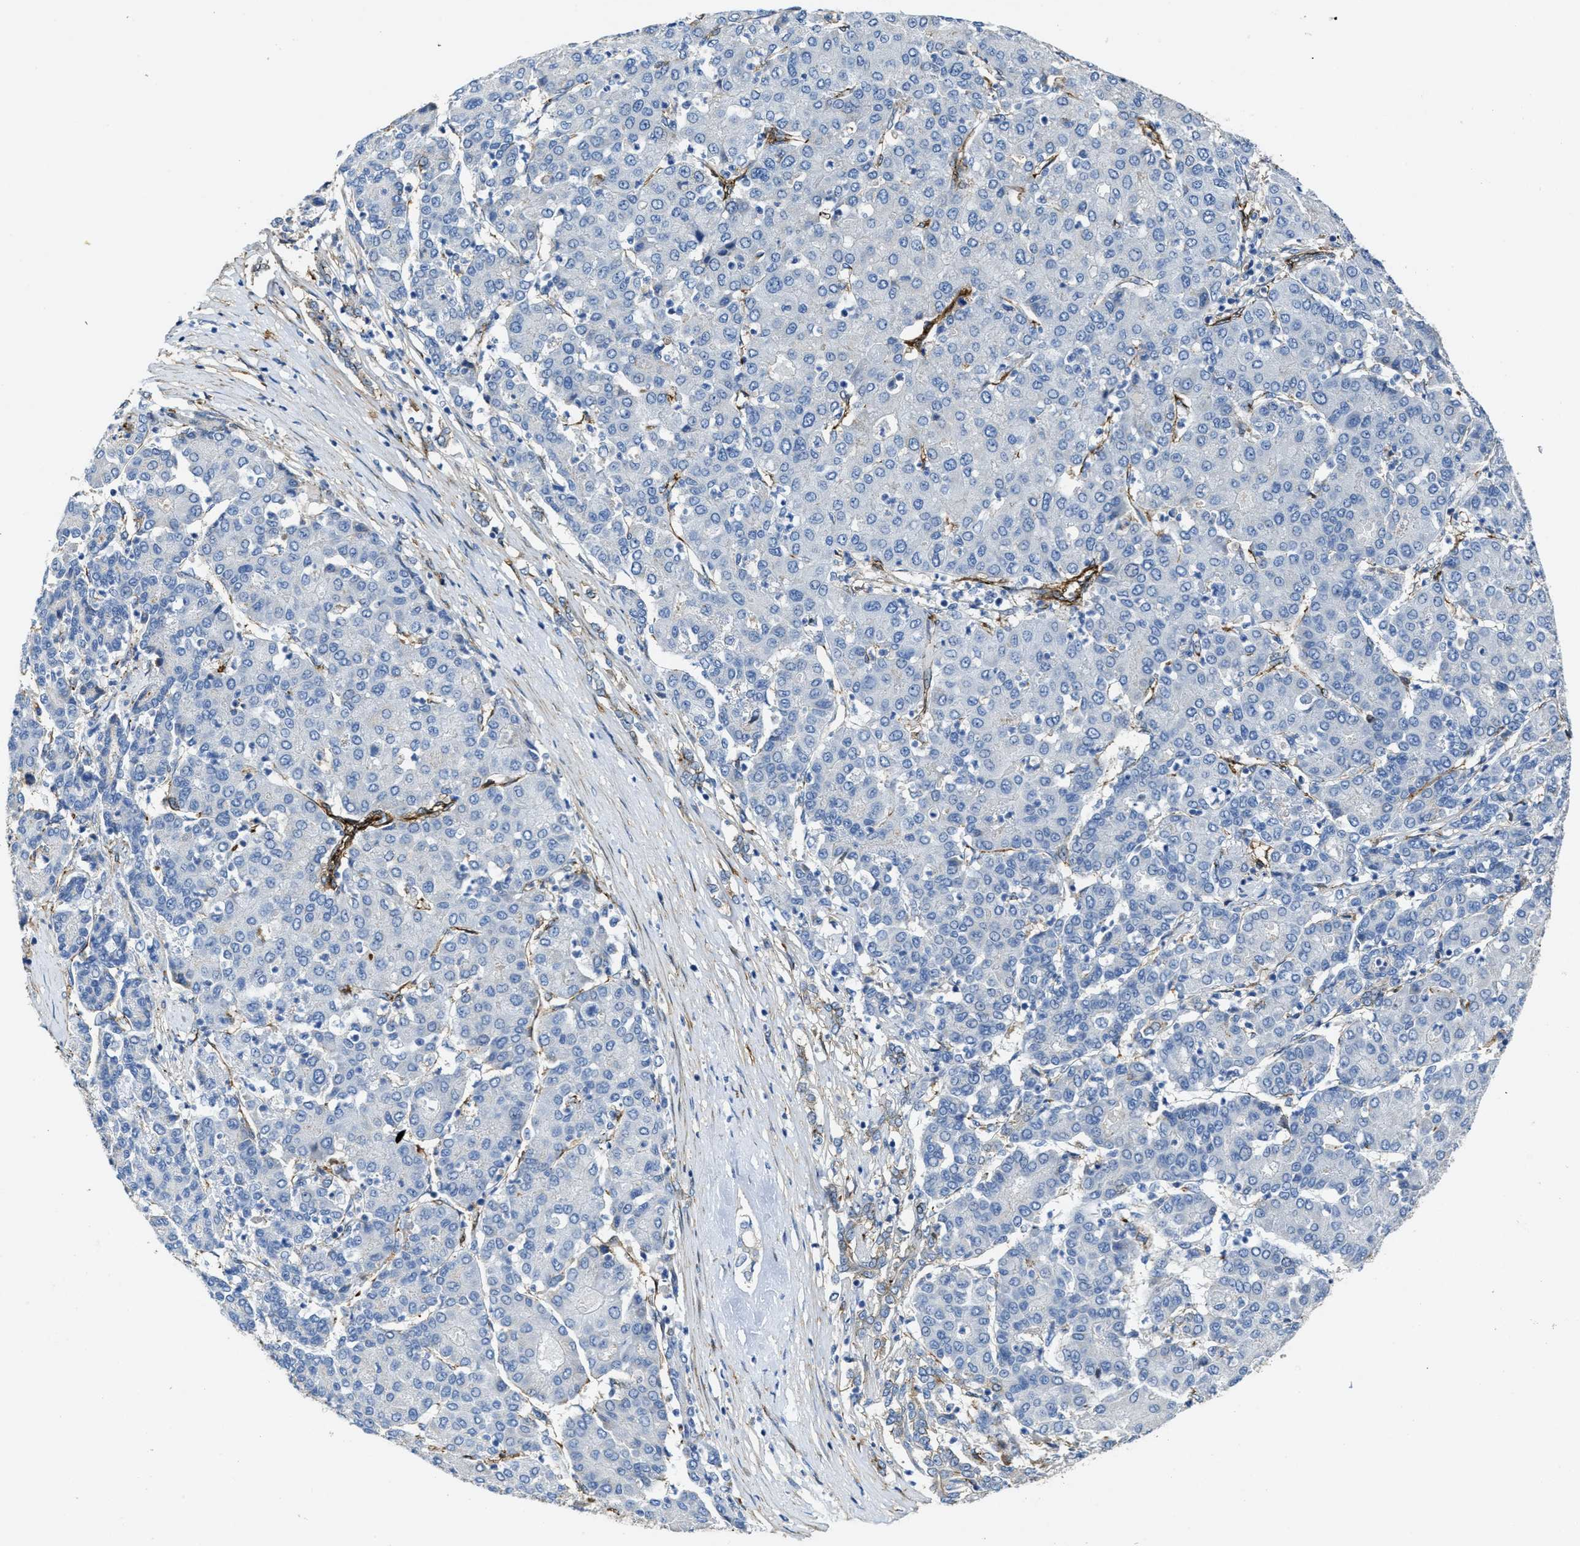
{"staining": {"intensity": "negative", "quantity": "none", "location": "none"}, "tissue": "liver cancer", "cell_type": "Tumor cells", "image_type": "cancer", "snomed": [{"axis": "morphology", "description": "Carcinoma, Hepatocellular, NOS"}, {"axis": "topography", "description": "Liver"}], "caption": "IHC micrograph of human liver cancer (hepatocellular carcinoma) stained for a protein (brown), which demonstrates no positivity in tumor cells.", "gene": "NAB1", "patient": {"sex": "male", "age": 65}}